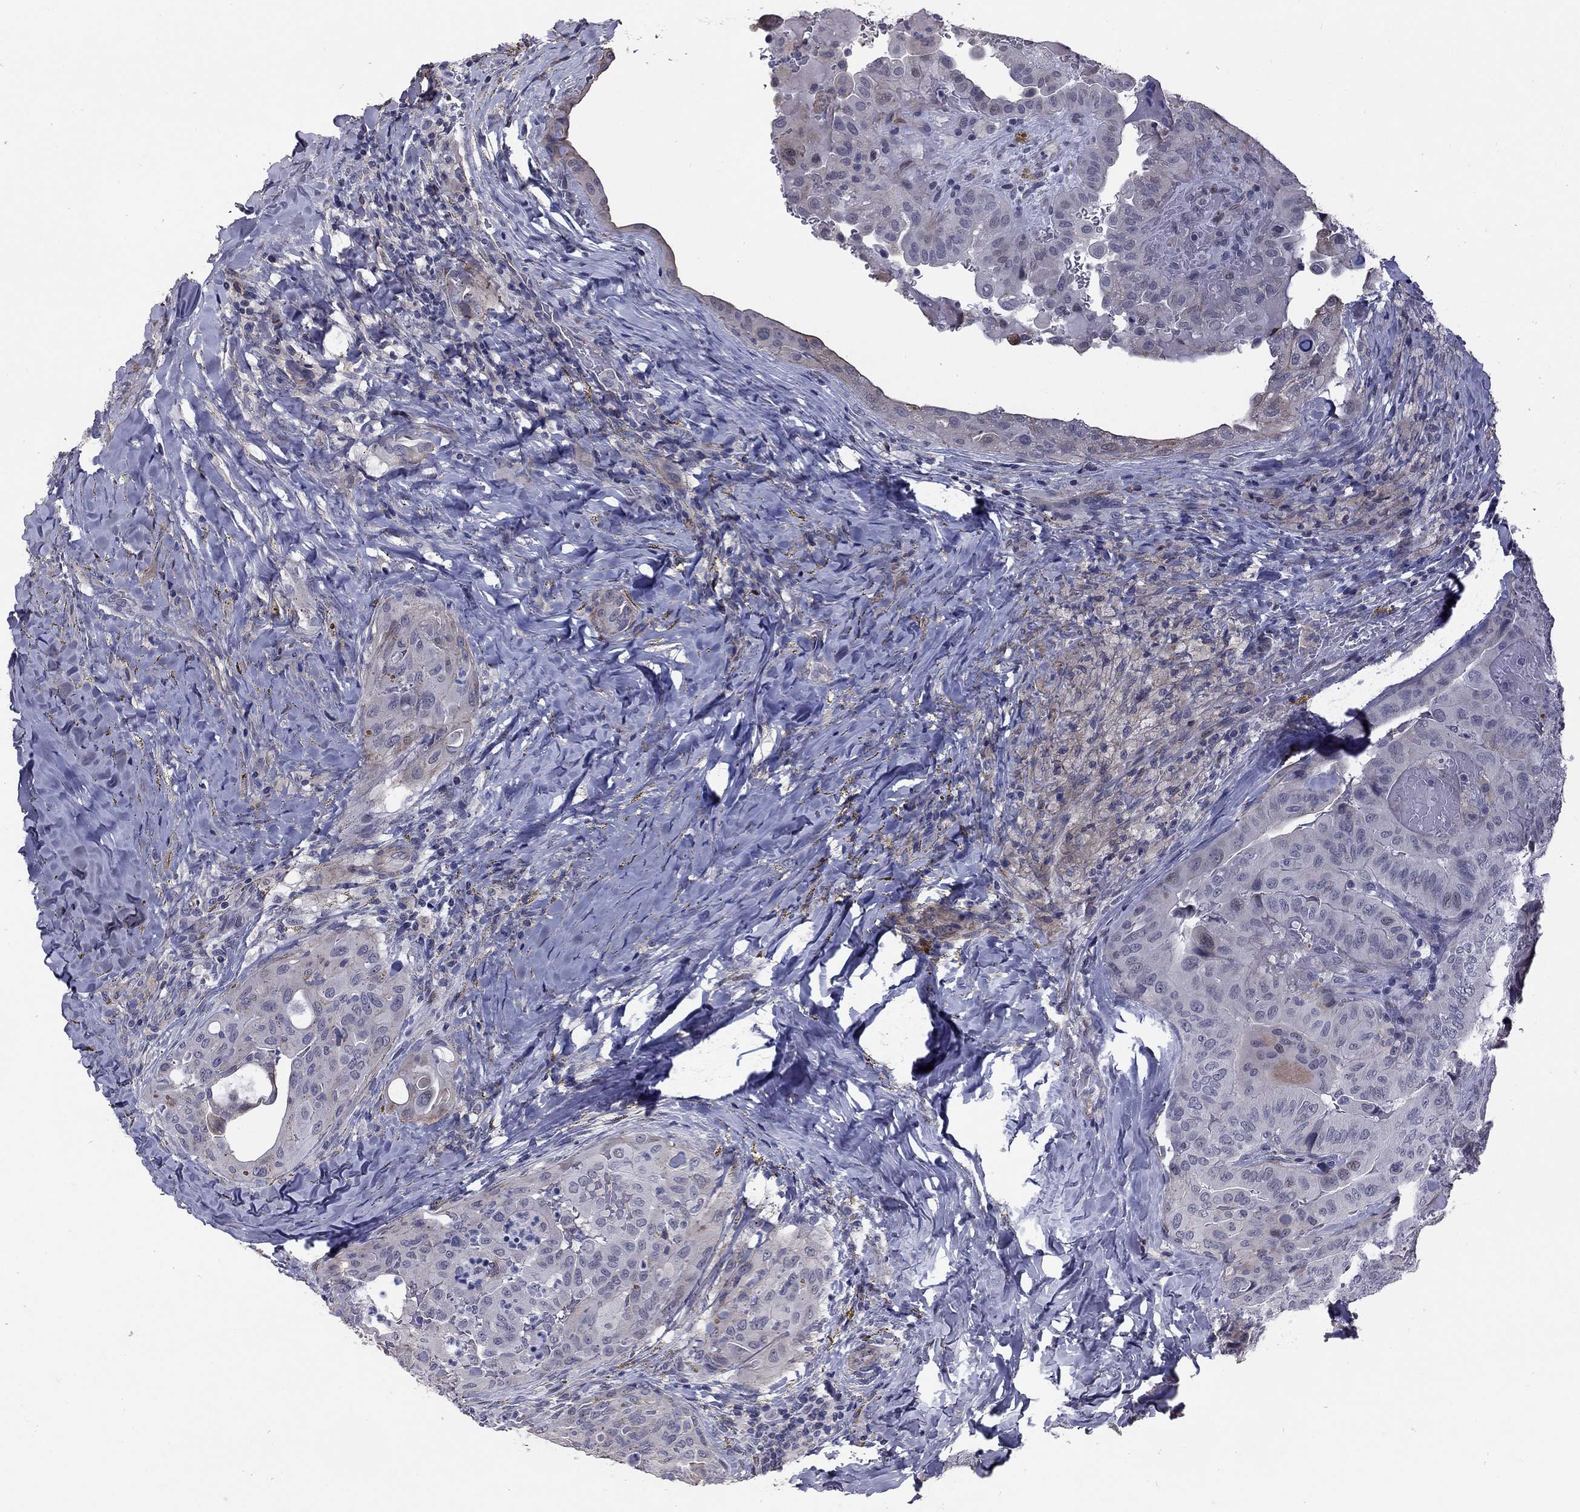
{"staining": {"intensity": "negative", "quantity": "none", "location": "none"}, "tissue": "thyroid cancer", "cell_type": "Tumor cells", "image_type": "cancer", "snomed": [{"axis": "morphology", "description": "Papillary adenocarcinoma, NOS"}, {"axis": "topography", "description": "Thyroid gland"}], "caption": "DAB immunohistochemical staining of human thyroid papillary adenocarcinoma displays no significant expression in tumor cells.", "gene": "GJB4", "patient": {"sex": "female", "age": 68}}